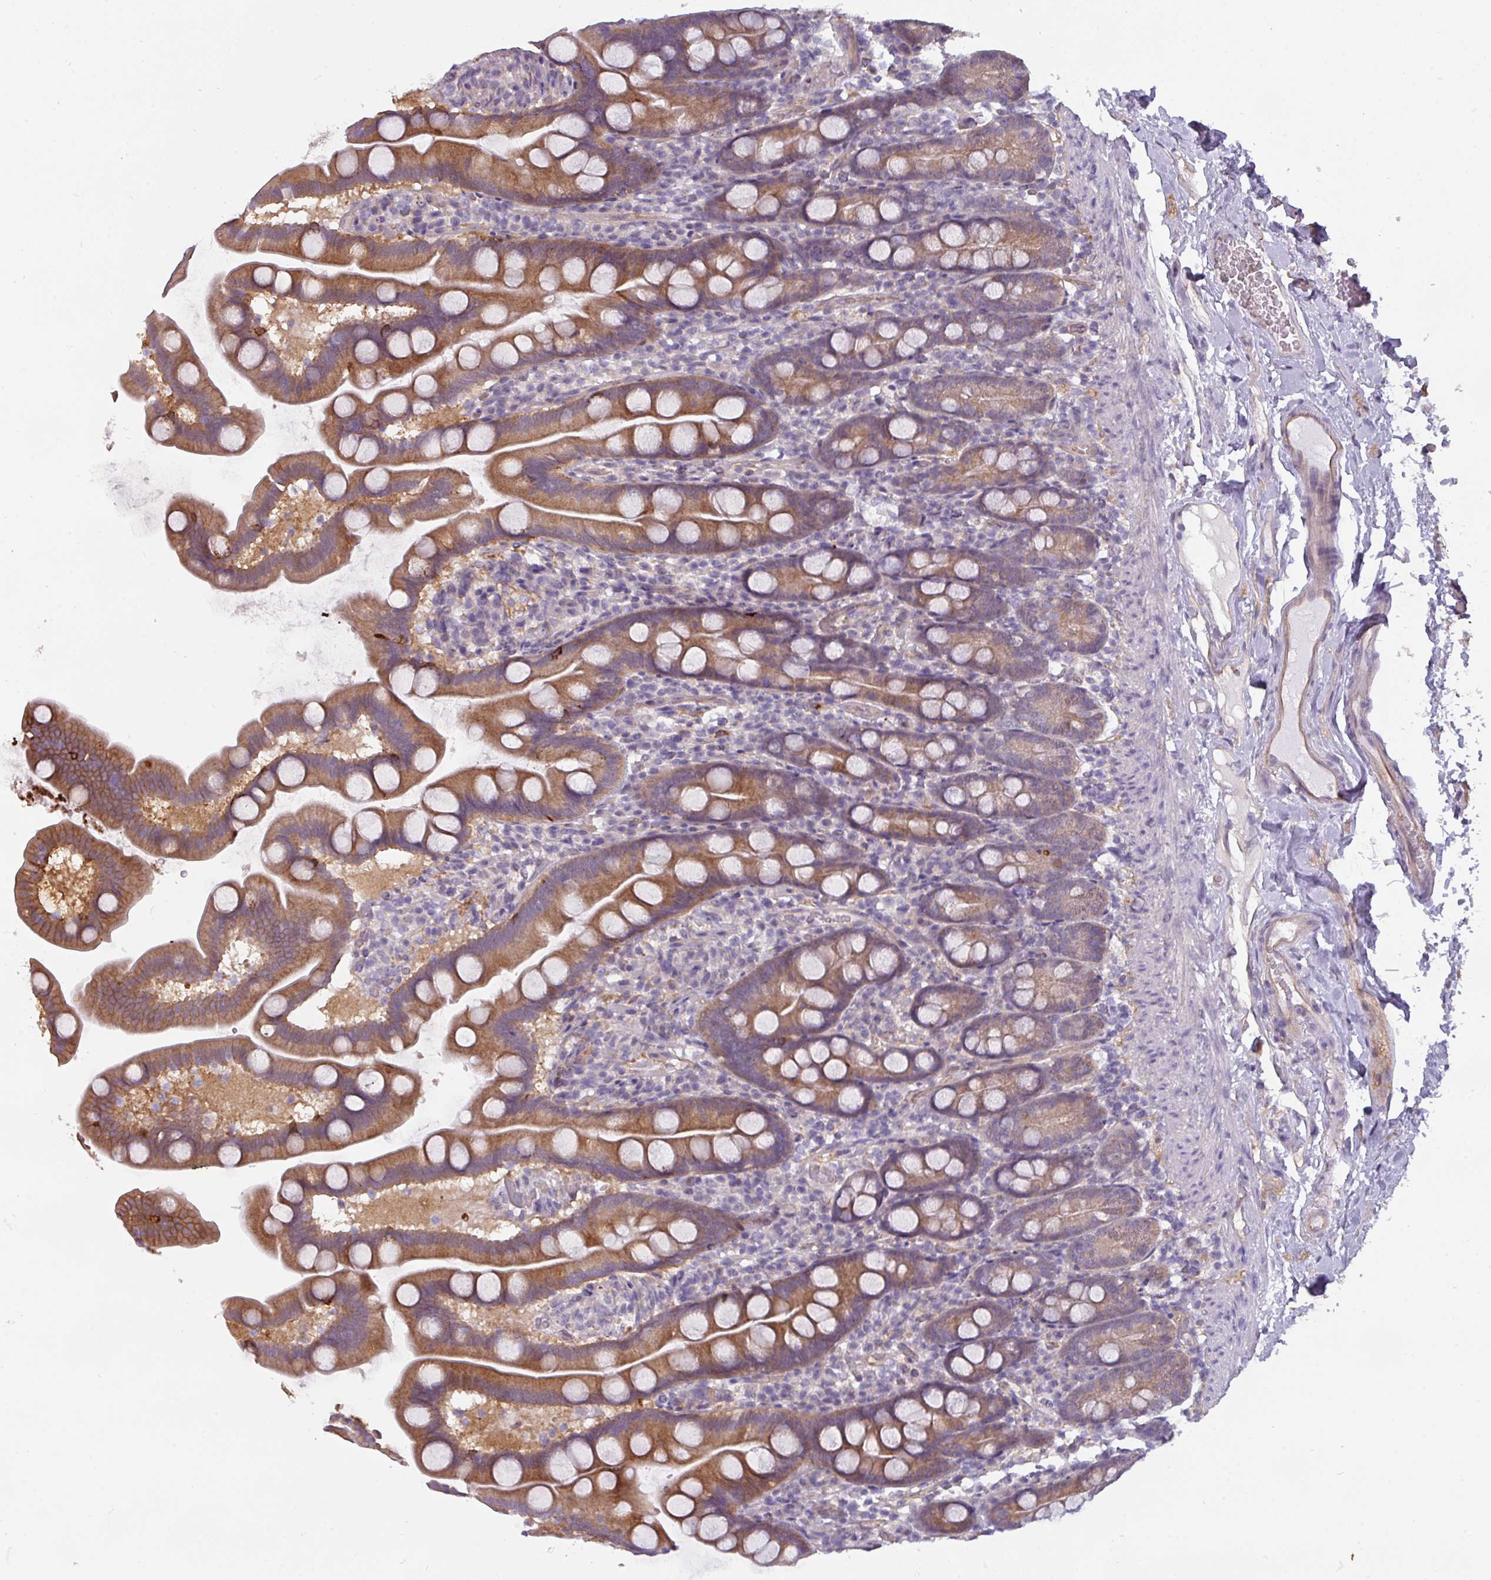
{"staining": {"intensity": "moderate", "quantity": ">75%", "location": "cytoplasmic/membranous"}, "tissue": "small intestine", "cell_type": "Glandular cells", "image_type": "normal", "snomed": [{"axis": "morphology", "description": "Normal tissue, NOS"}, {"axis": "topography", "description": "Small intestine"}], "caption": "The photomicrograph displays a brown stain indicating the presence of a protein in the cytoplasmic/membranous of glandular cells in small intestine. (DAB IHC with brightfield microscopy, high magnification).", "gene": "BUD23", "patient": {"sex": "female", "age": 68}}